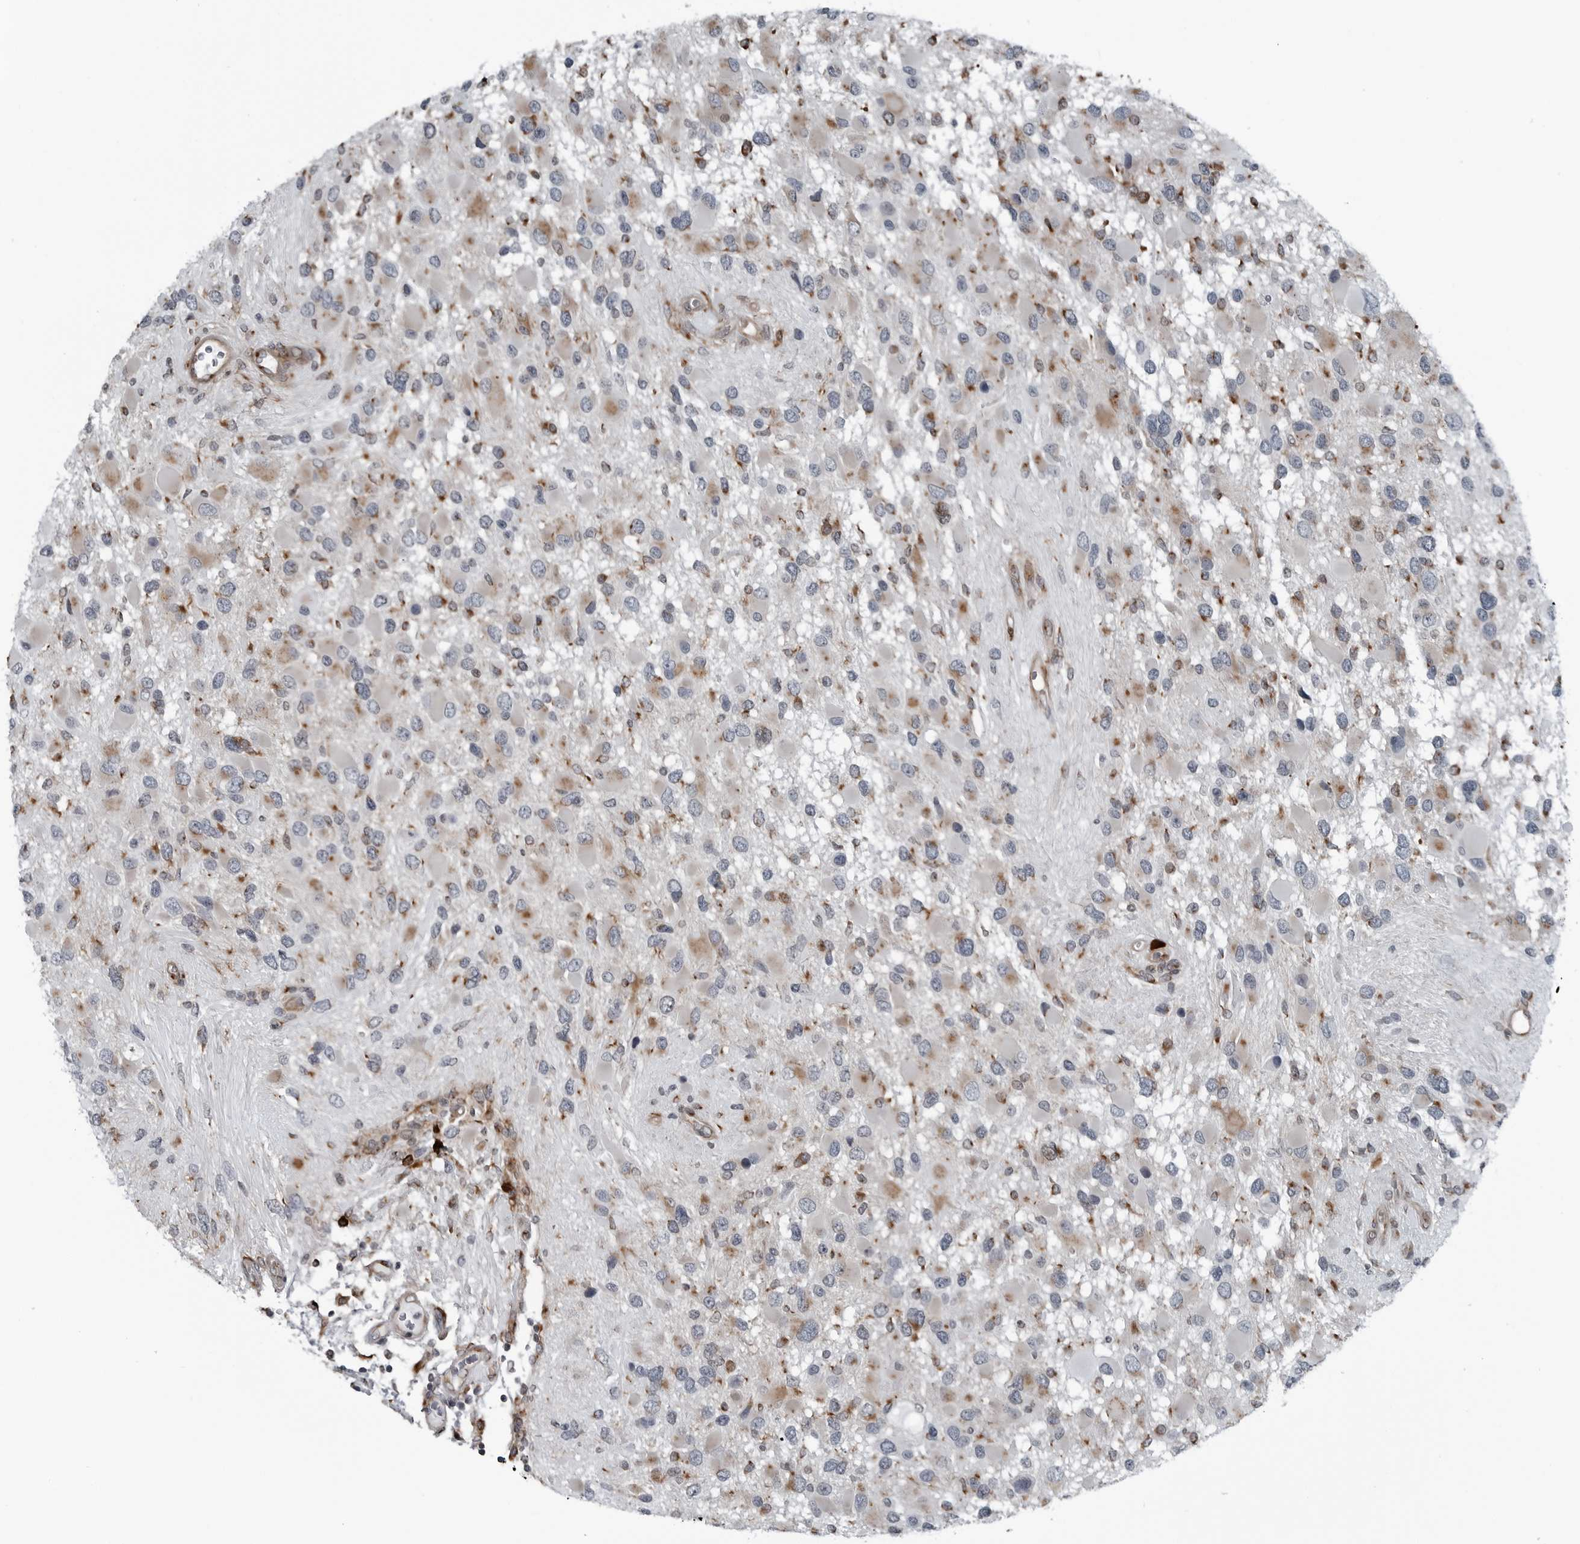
{"staining": {"intensity": "moderate", "quantity": "<25%", "location": "cytoplasmic/membranous"}, "tissue": "glioma", "cell_type": "Tumor cells", "image_type": "cancer", "snomed": [{"axis": "morphology", "description": "Glioma, malignant, High grade"}, {"axis": "topography", "description": "Brain"}], "caption": "A brown stain shows moderate cytoplasmic/membranous staining of a protein in malignant high-grade glioma tumor cells.", "gene": "CEP85", "patient": {"sex": "male", "age": 53}}